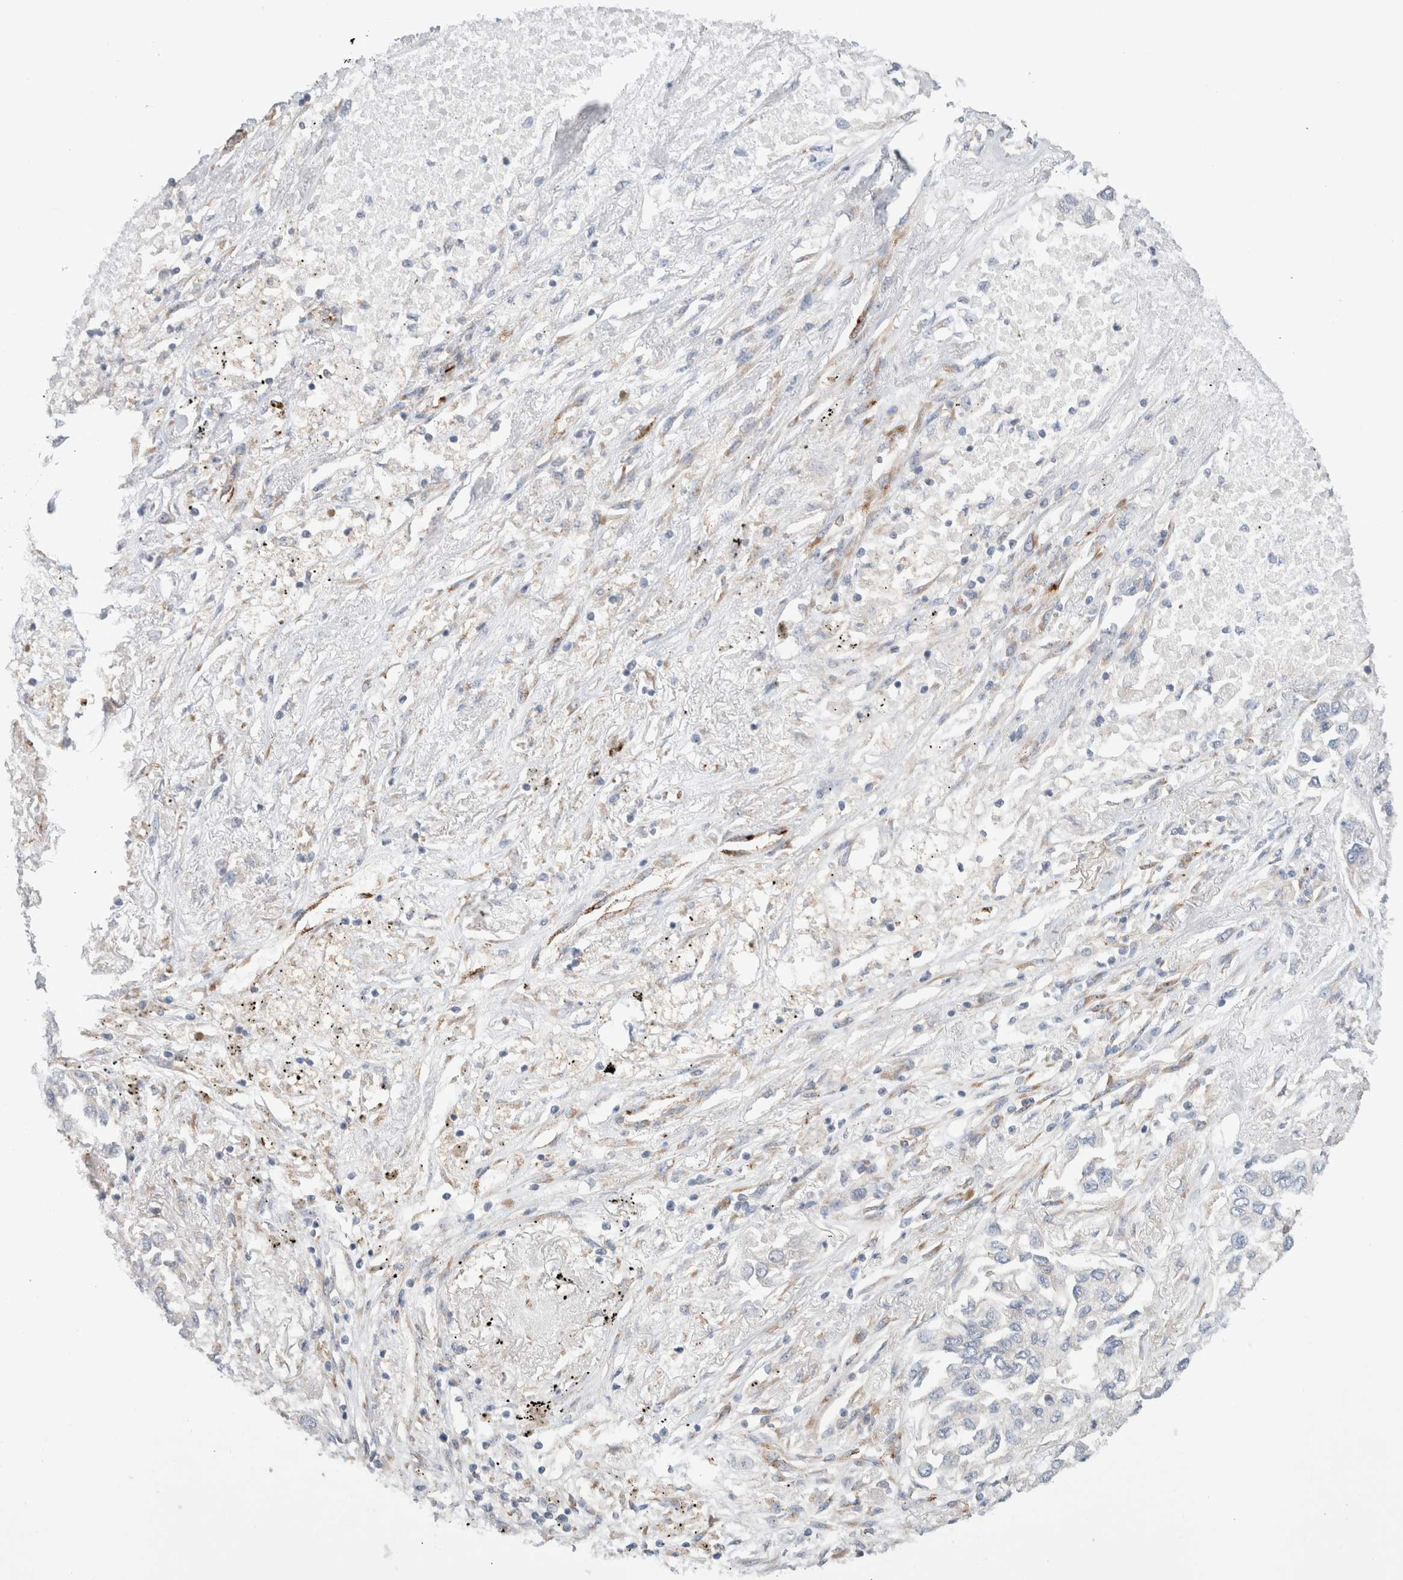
{"staining": {"intensity": "negative", "quantity": "none", "location": "none"}, "tissue": "lung cancer", "cell_type": "Tumor cells", "image_type": "cancer", "snomed": [{"axis": "morphology", "description": "Inflammation, NOS"}, {"axis": "morphology", "description": "Adenocarcinoma, NOS"}, {"axis": "topography", "description": "Lung"}], "caption": "There is no significant expression in tumor cells of lung cancer.", "gene": "CNPY4", "patient": {"sex": "male", "age": 63}}